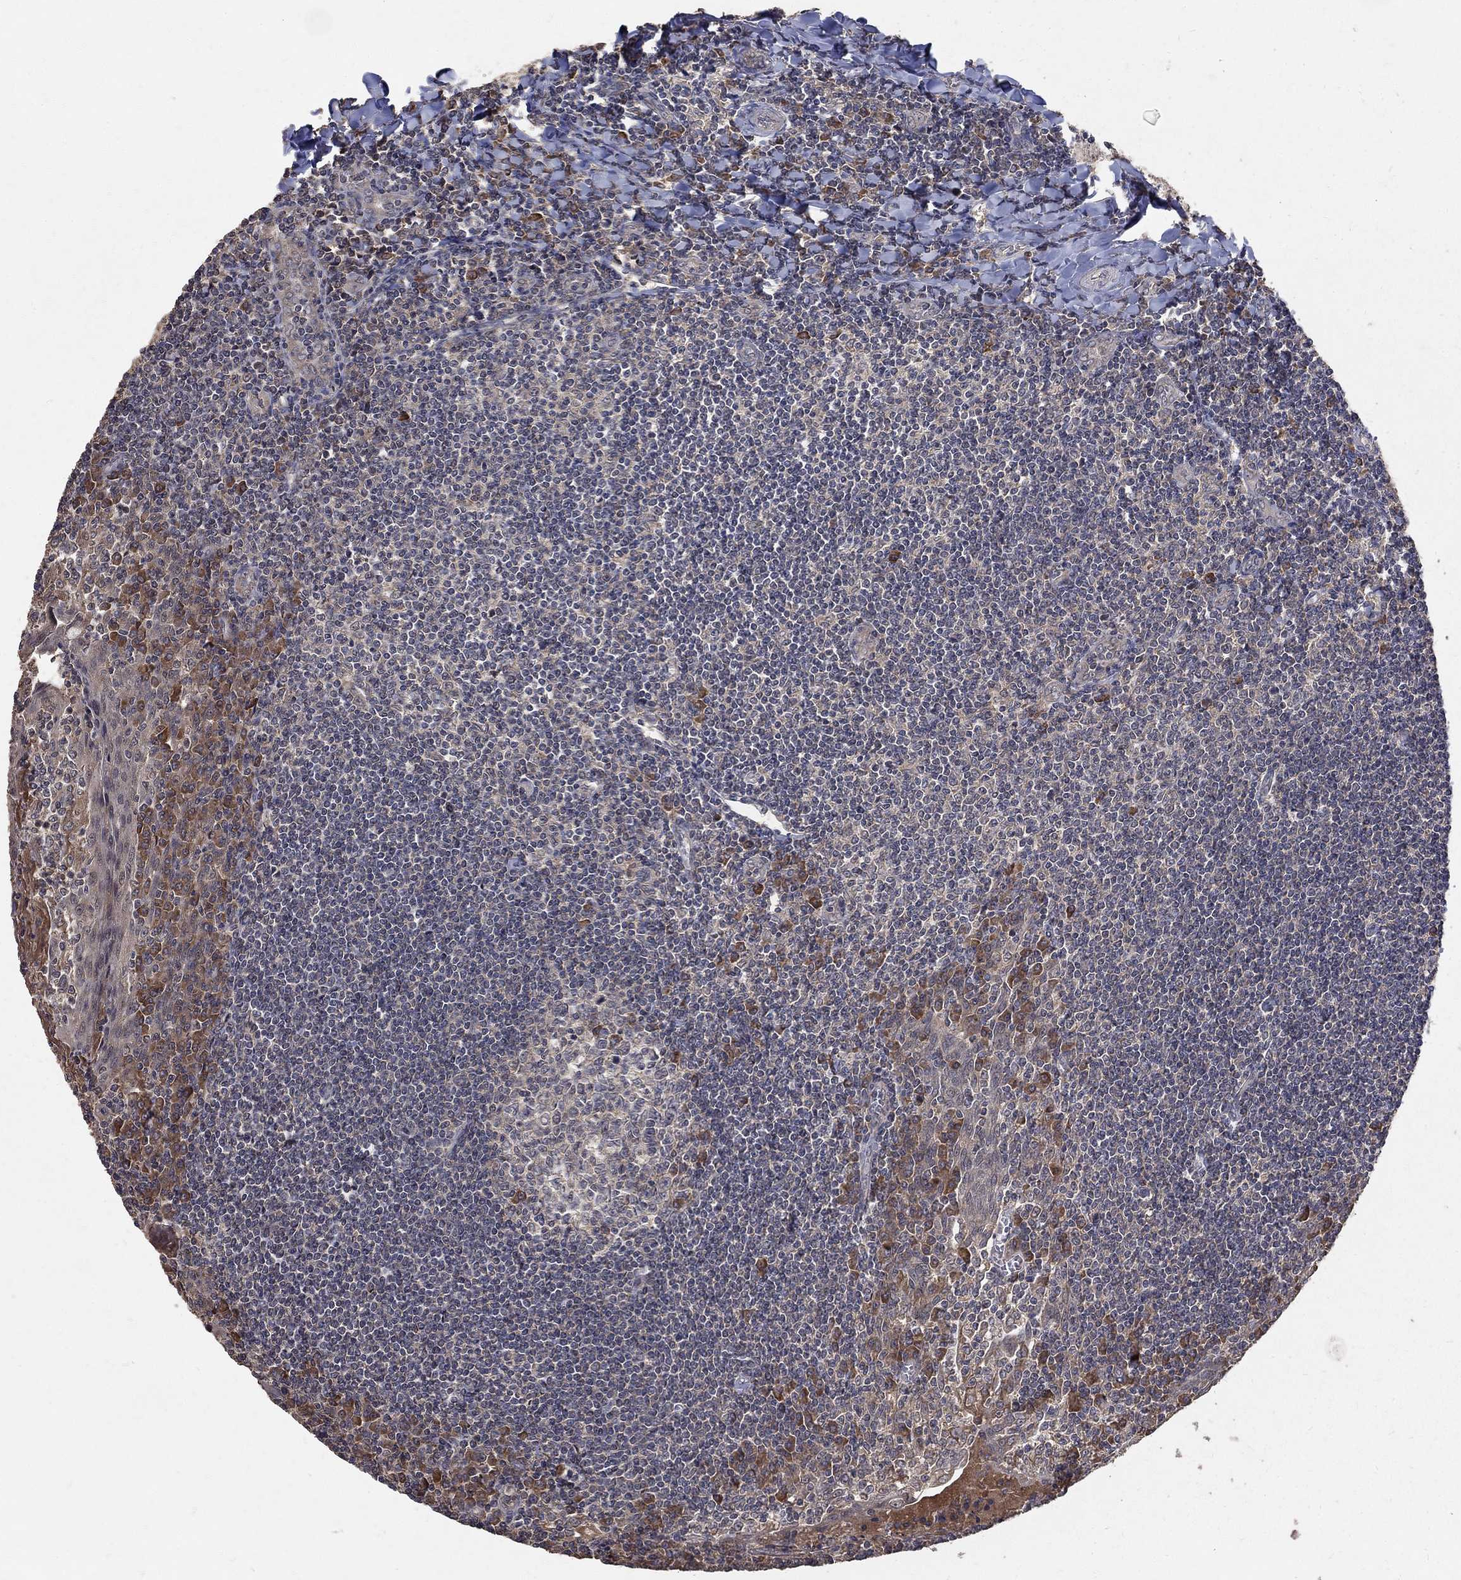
{"staining": {"intensity": "strong", "quantity": "<25%", "location": "cytoplasmic/membranous"}, "tissue": "tonsil", "cell_type": "Germinal center cells", "image_type": "normal", "snomed": [{"axis": "morphology", "description": "Normal tissue, NOS"}, {"axis": "topography", "description": "Tonsil"}], "caption": "A medium amount of strong cytoplasmic/membranous staining is appreciated in approximately <25% of germinal center cells in benign tonsil. (DAB IHC, brown staining for protein, blue staining for nuclei).", "gene": "C17orf75", "patient": {"sex": "female", "age": 12}}